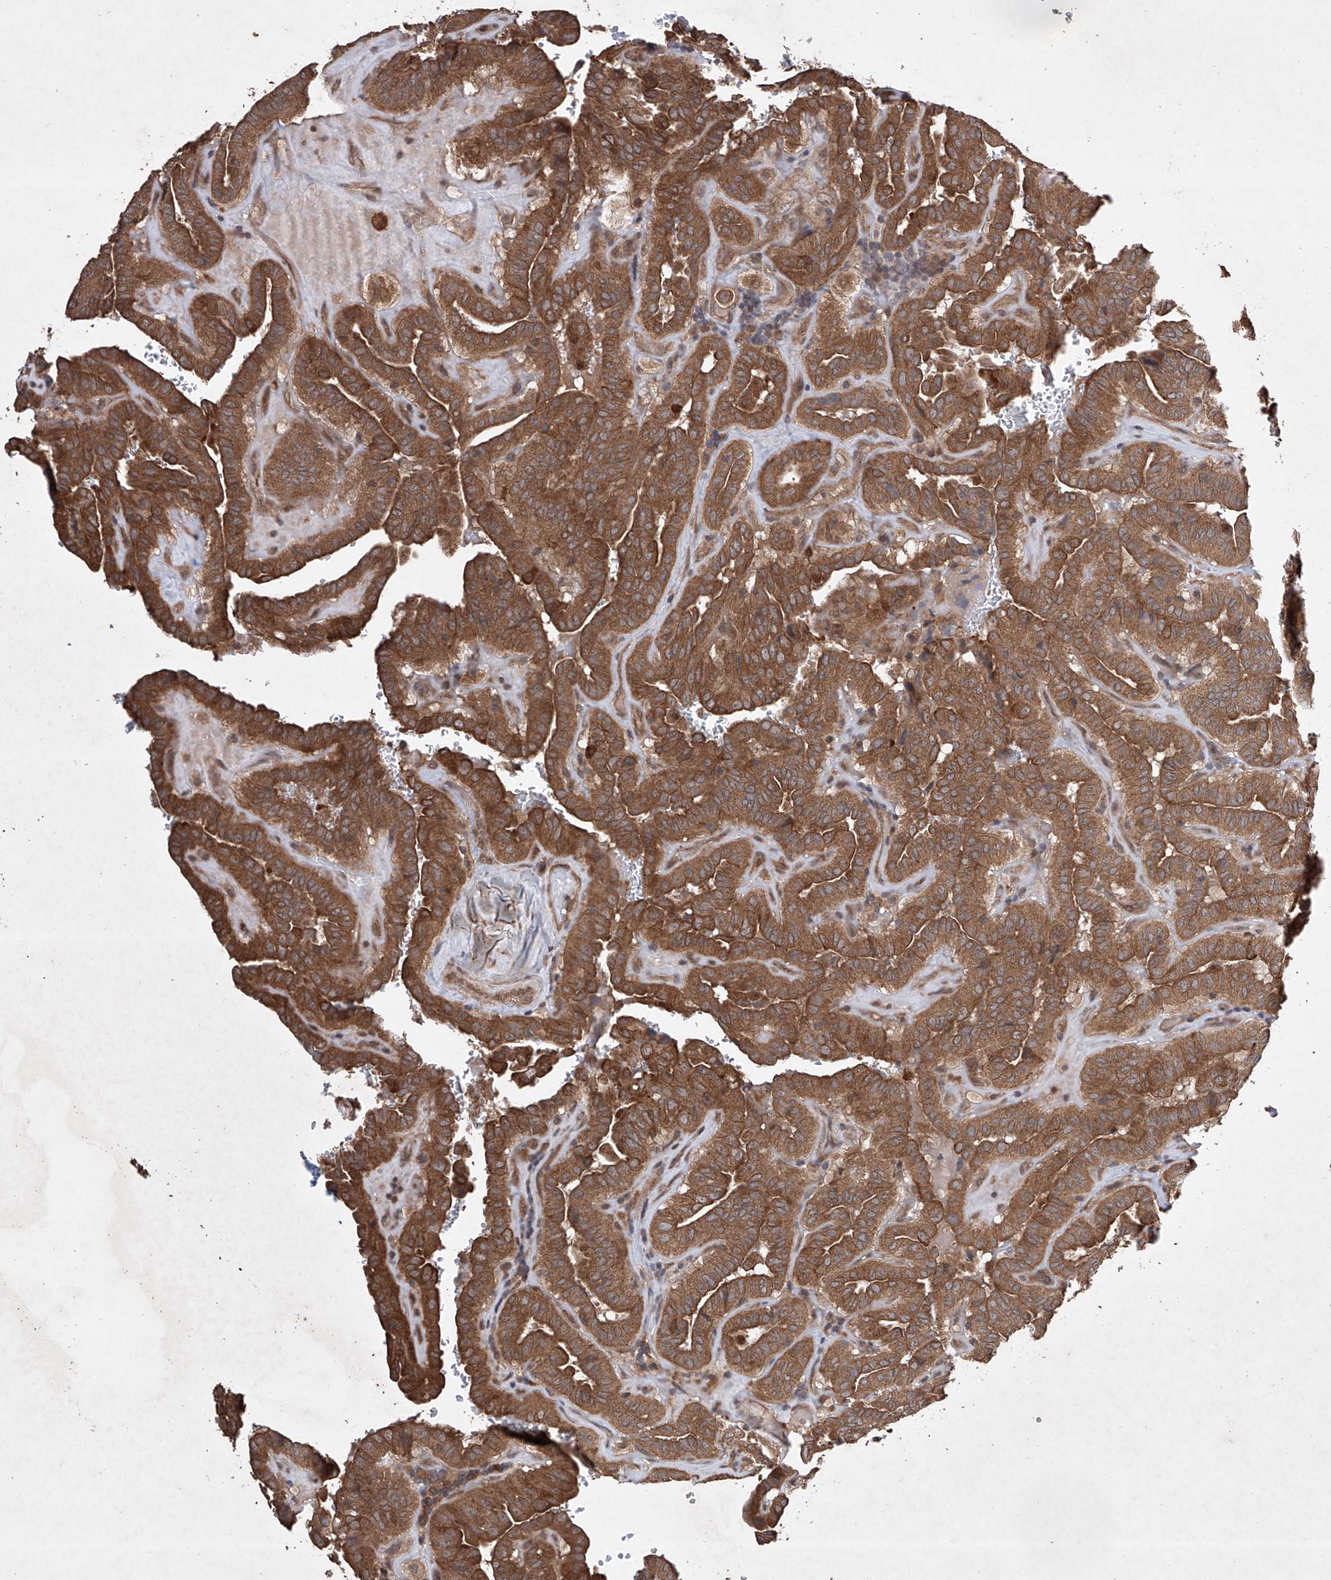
{"staining": {"intensity": "strong", "quantity": "25%-75%", "location": "cytoplasmic/membranous"}, "tissue": "thyroid cancer", "cell_type": "Tumor cells", "image_type": "cancer", "snomed": [{"axis": "morphology", "description": "Papillary adenocarcinoma, NOS"}, {"axis": "topography", "description": "Thyroid gland"}], "caption": "An IHC histopathology image of tumor tissue is shown. Protein staining in brown shows strong cytoplasmic/membranous positivity in papillary adenocarcinoma (thyroid) within tumor cells.", "gene": "LURAP1", "patient": {"sex": "male", "age": 77}}